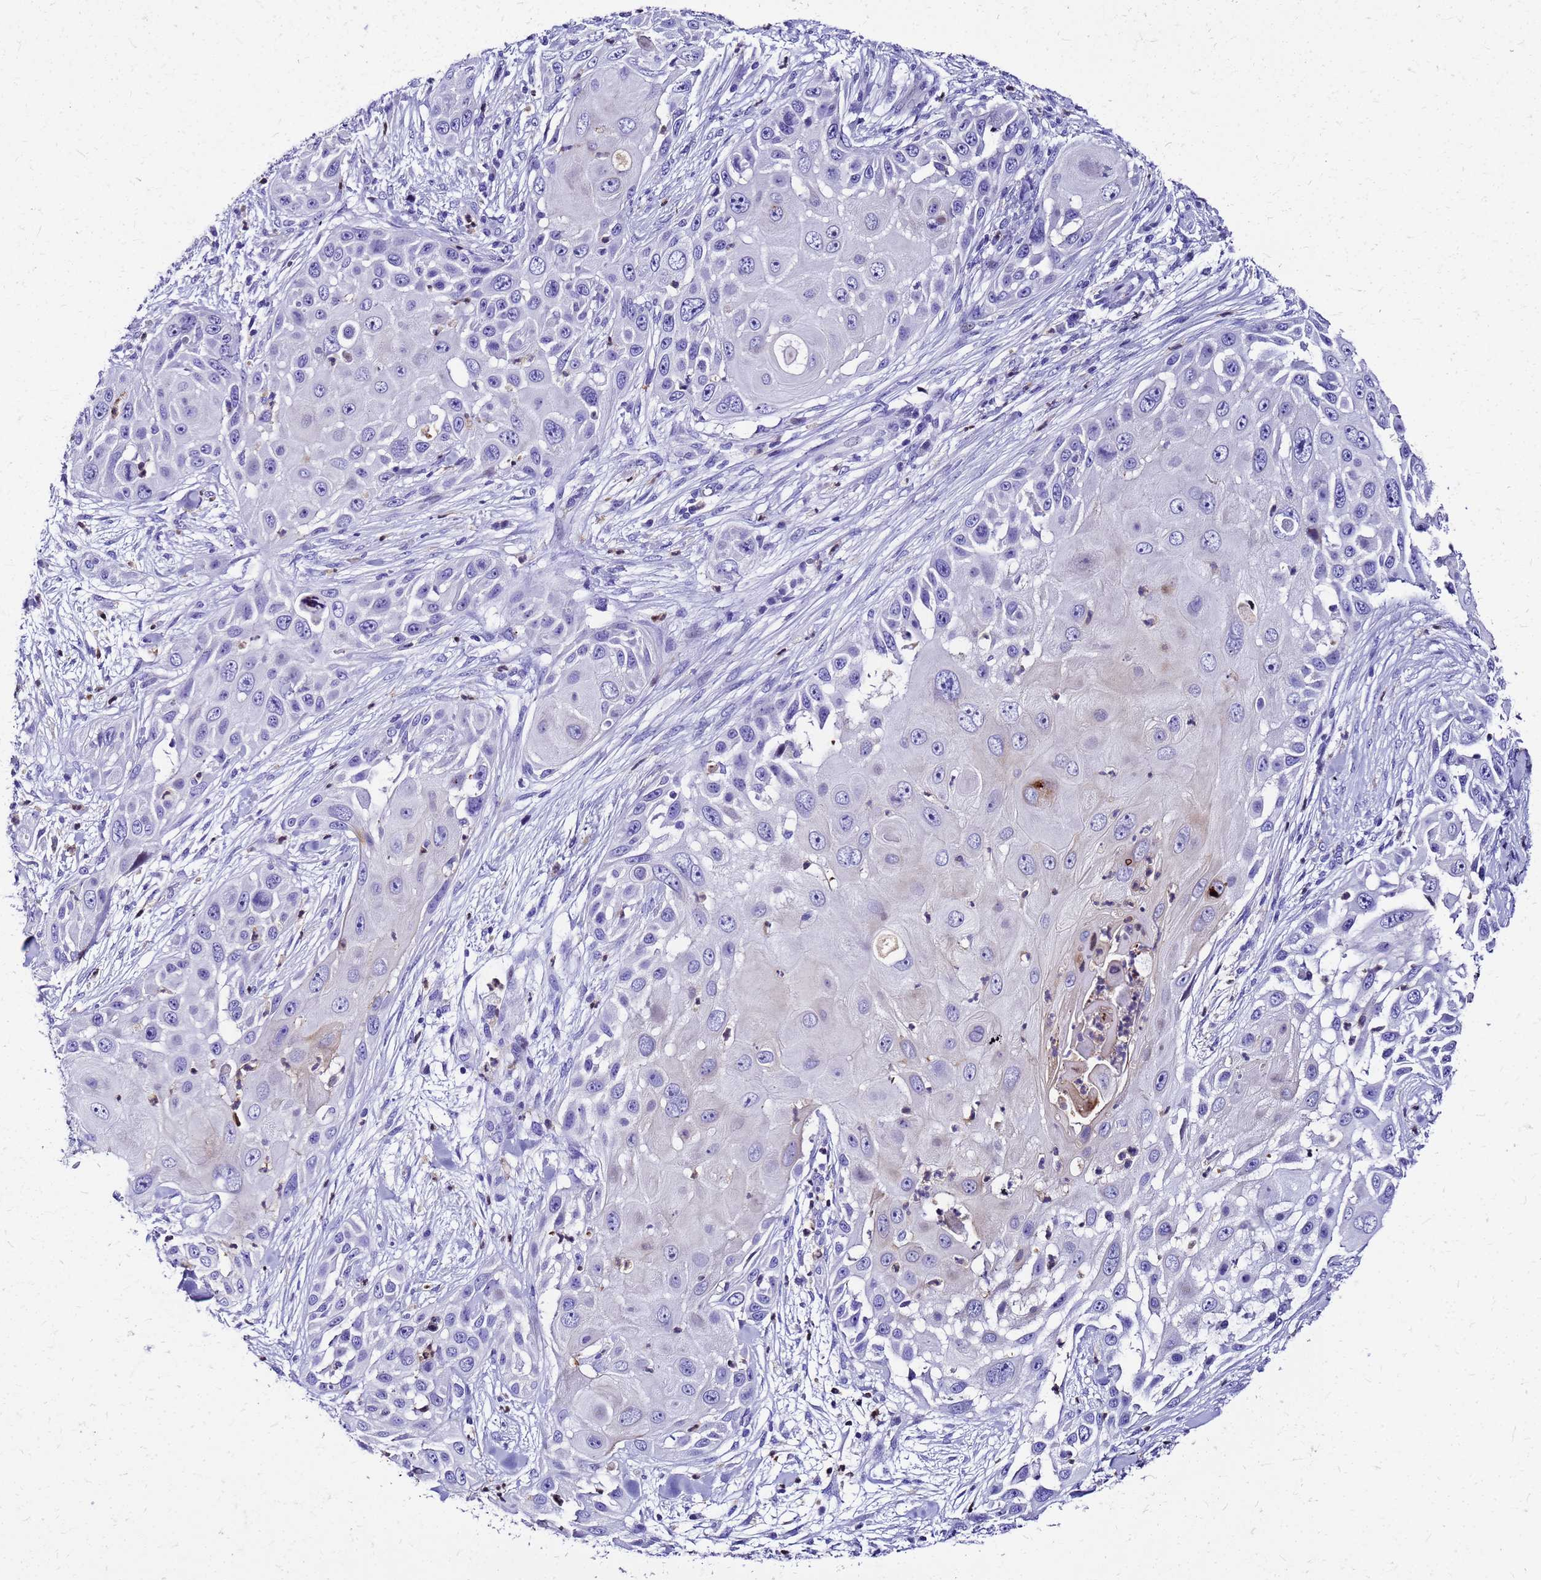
{"staining": {"intensity": "negative", "quantity": "none", "location": "none"}, "tissue": "skin cancer", "cell_type": "Tumor cells", "image_type": "cancer", "snomed": [{"axis": "morphology", "description": "Squamous cell carcinoma, NOS"}, {"axis": "topography", "description": "Skin"}], "caption": "Tumor cells are negative for brown protein staining in skin squamous cell carcinoma.", "gene": "SMIM21", "patient": {"sex": "female", "age": 44}}